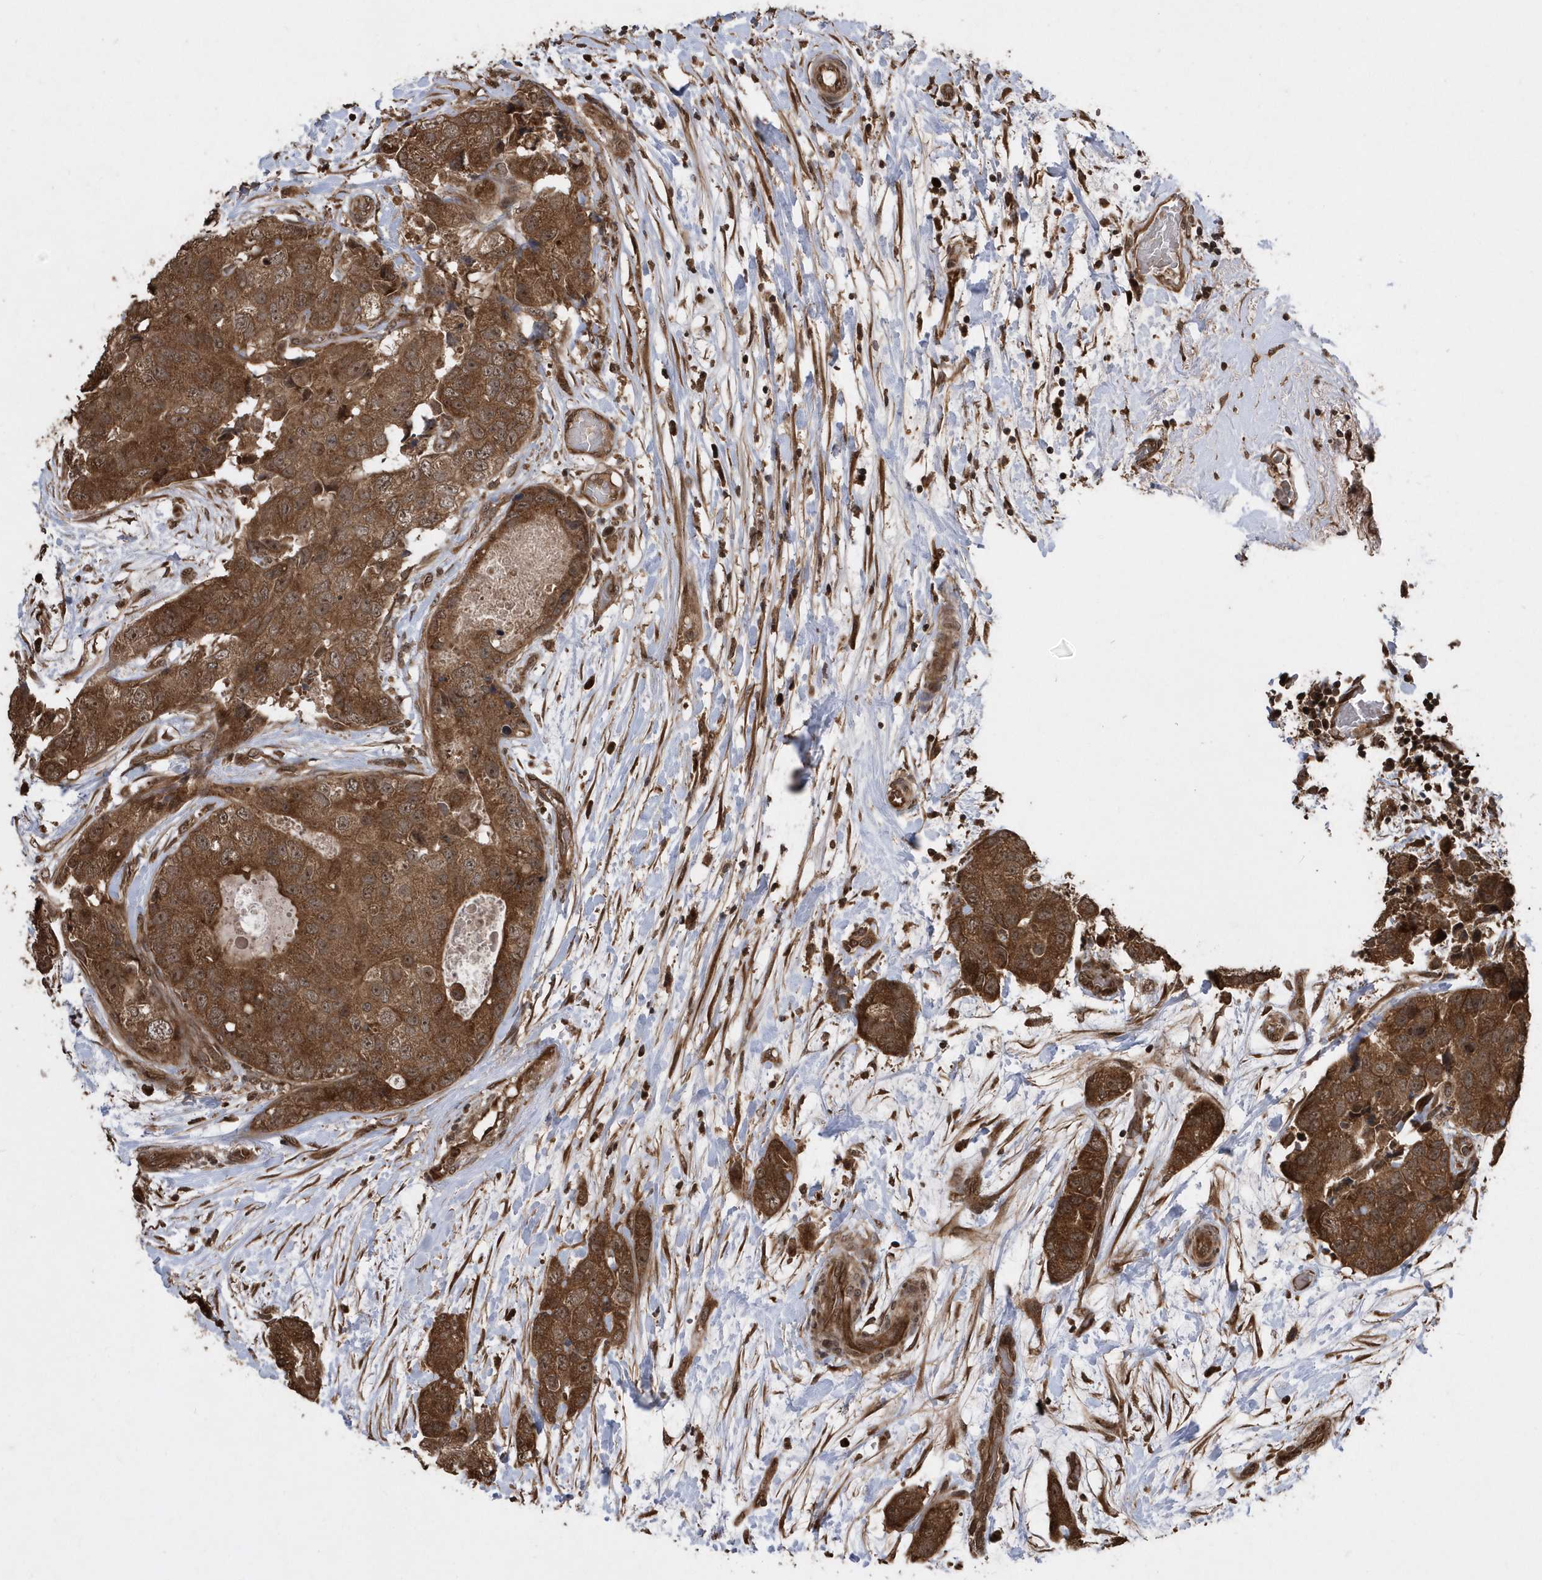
{"staining": {"intensity": "strong", "quantity": ">75%", "location": "cytoplasmic/membranous"}, "tissue": "breast cancer", "cell_type": "Tumor cells", "image_type": "cancer", "snomed": [{"axis": "morphology", "description": "Duct carcinoma"}, {"axis": "topography", "description": "Breast"}], "caption": "Immunohistochemistry staining of breast cancer, which shows high levels of strong cytoplasmic/membranous positivity in approximately >75% of tumor cells indicating strong cytoplasmic/membranous protein staining. The staining was performed using DAB (brown) for protein detection and nuclei were counterstained in hematoxylin (blue).", "gene": "WASHC5", "patient": {"sex": "female", "age": 62}}